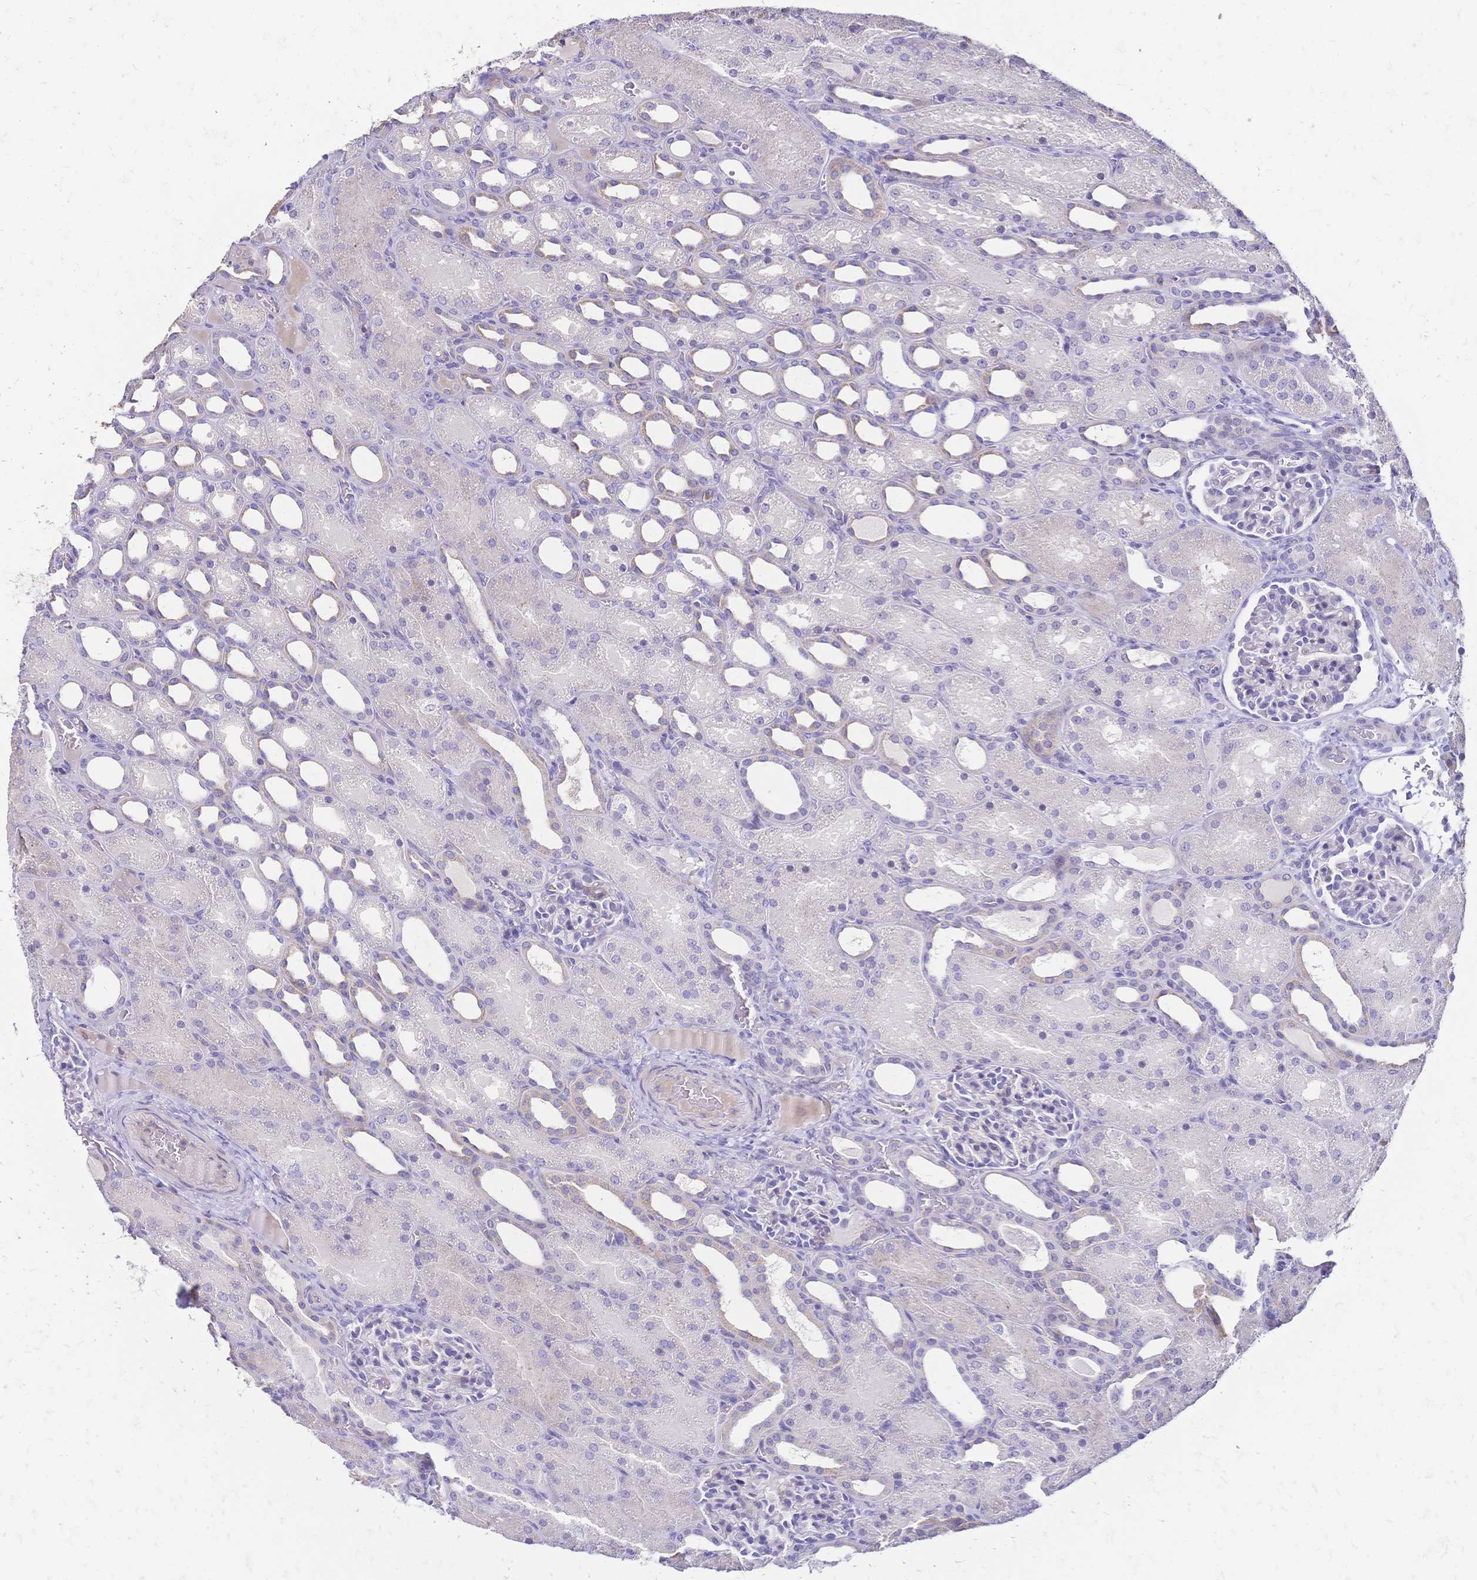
{"staining": {"intensity": "negative", "quantity": "none", "location": "none"}, "tissue": "kidney", "cell_type": "Cells in glomeruli", "image_type": "normal", "snomed": [{"axis": "morphology", "description": "Normal tissue, NOS"}, {"axis": "topography", "description": "Kidney"}], "caption": "DAB (3,3'-diaminobenzidine) immunohistochemical staining of benign human kidney reveals no significant expression in cells in glomeruli.", "gene": "IL2RA", "patient": {"sex": "male", "age": 2}}